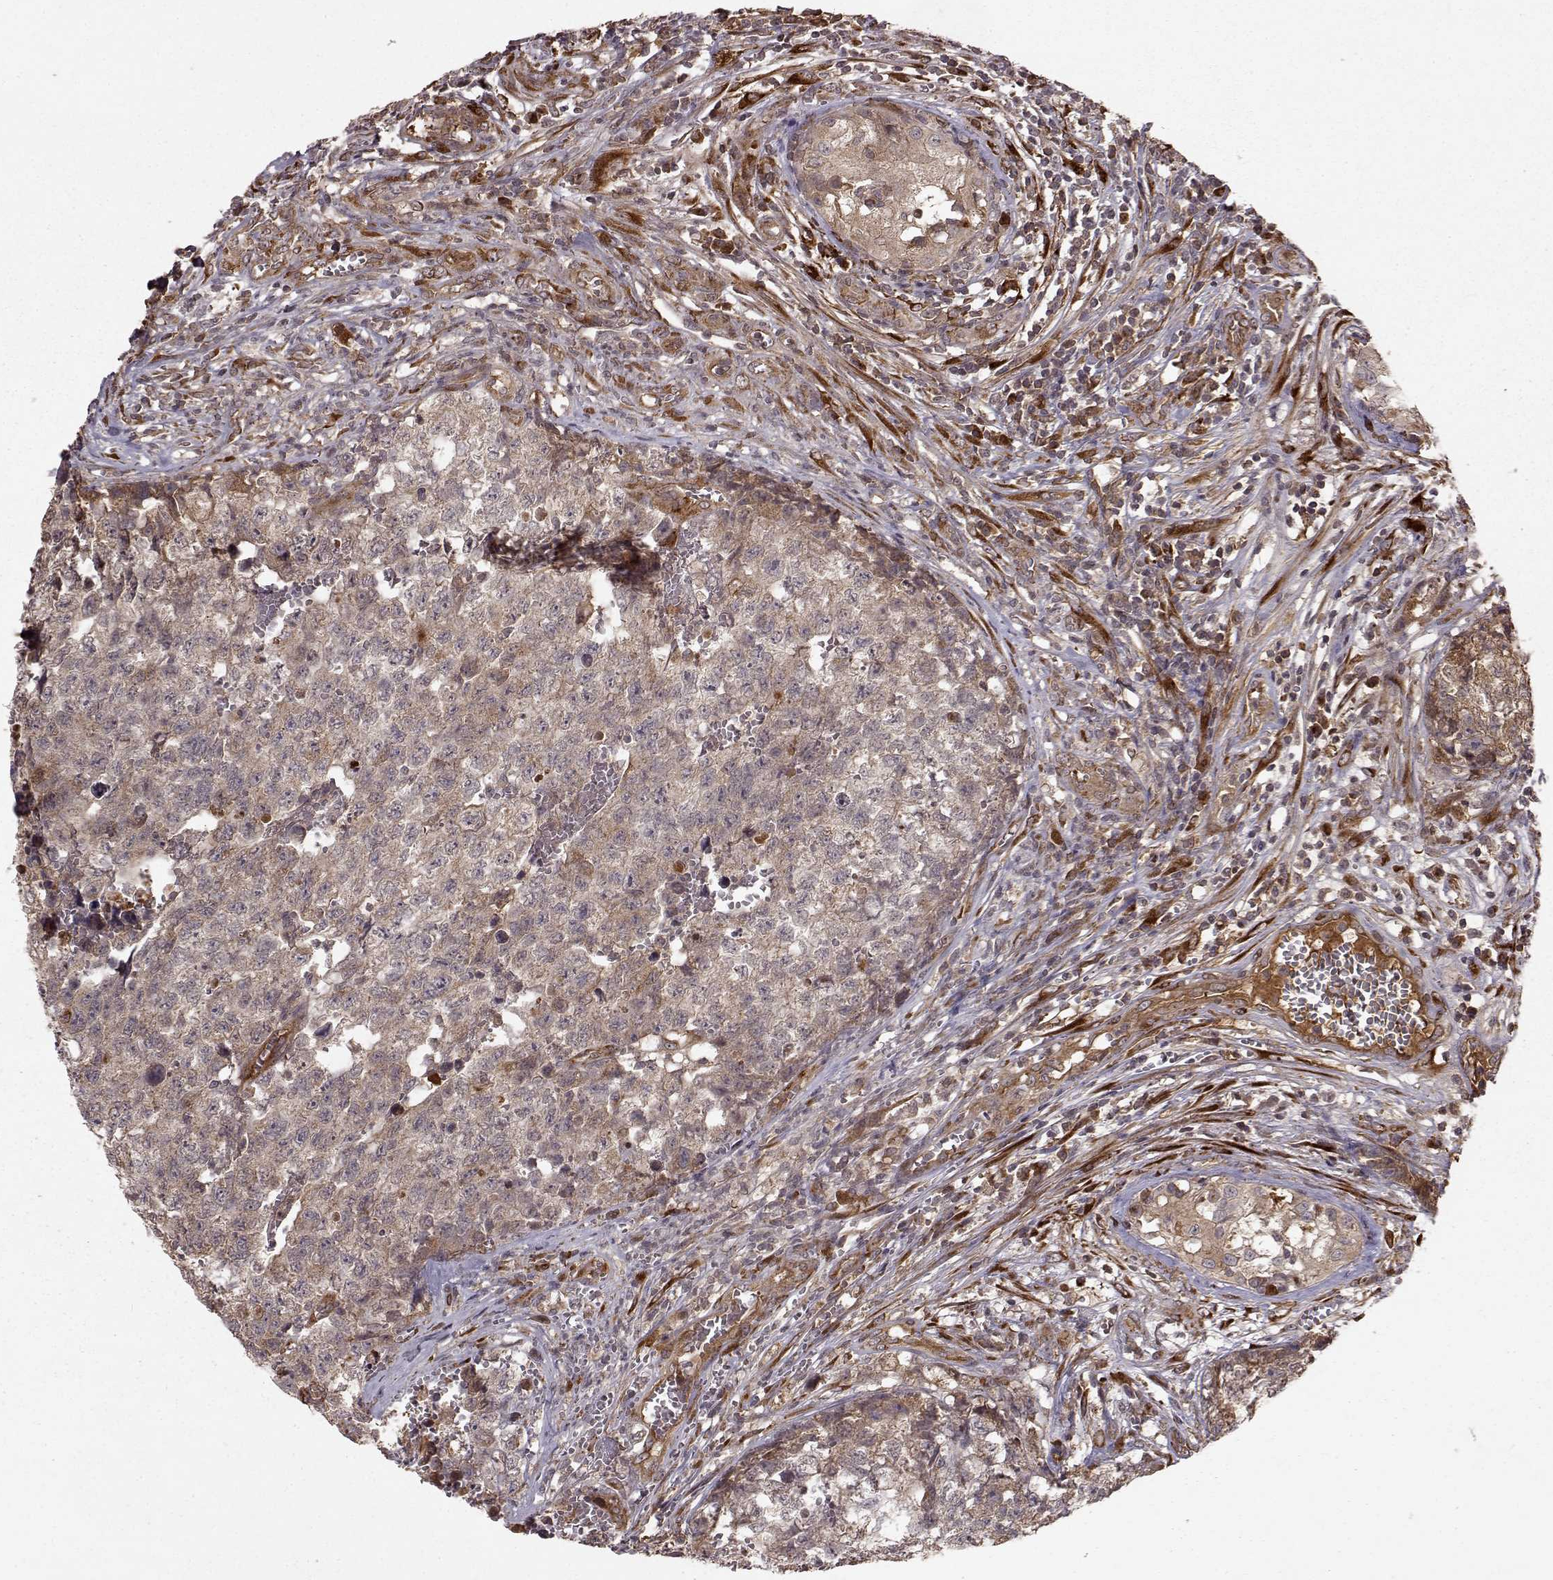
{"staining": {"intensity": "moderate", "quantity": "<25%", "location": "cytoplasmic/membranous"}, "tissue": "testis cancer", "cell_type": "Tumor cells", "image_type": "cancer", "snomed": [{"axis": "morphology", "description": "Seminoma, NOS"}, {"axis": "morphology", "description": "Carcinoma, Embryonal, NOS"}, {"axis": "topography", "description": "Testis"}], "caption": "The histopathology image demonstrates immunohistochemical staining of testis seminoma. There is moderate cytoplasmic/membranous expression is appreciated in approximately <25% of tumor cells.", "gene": "FSTL1", "patient": {"sex": "male", "age": 22}}